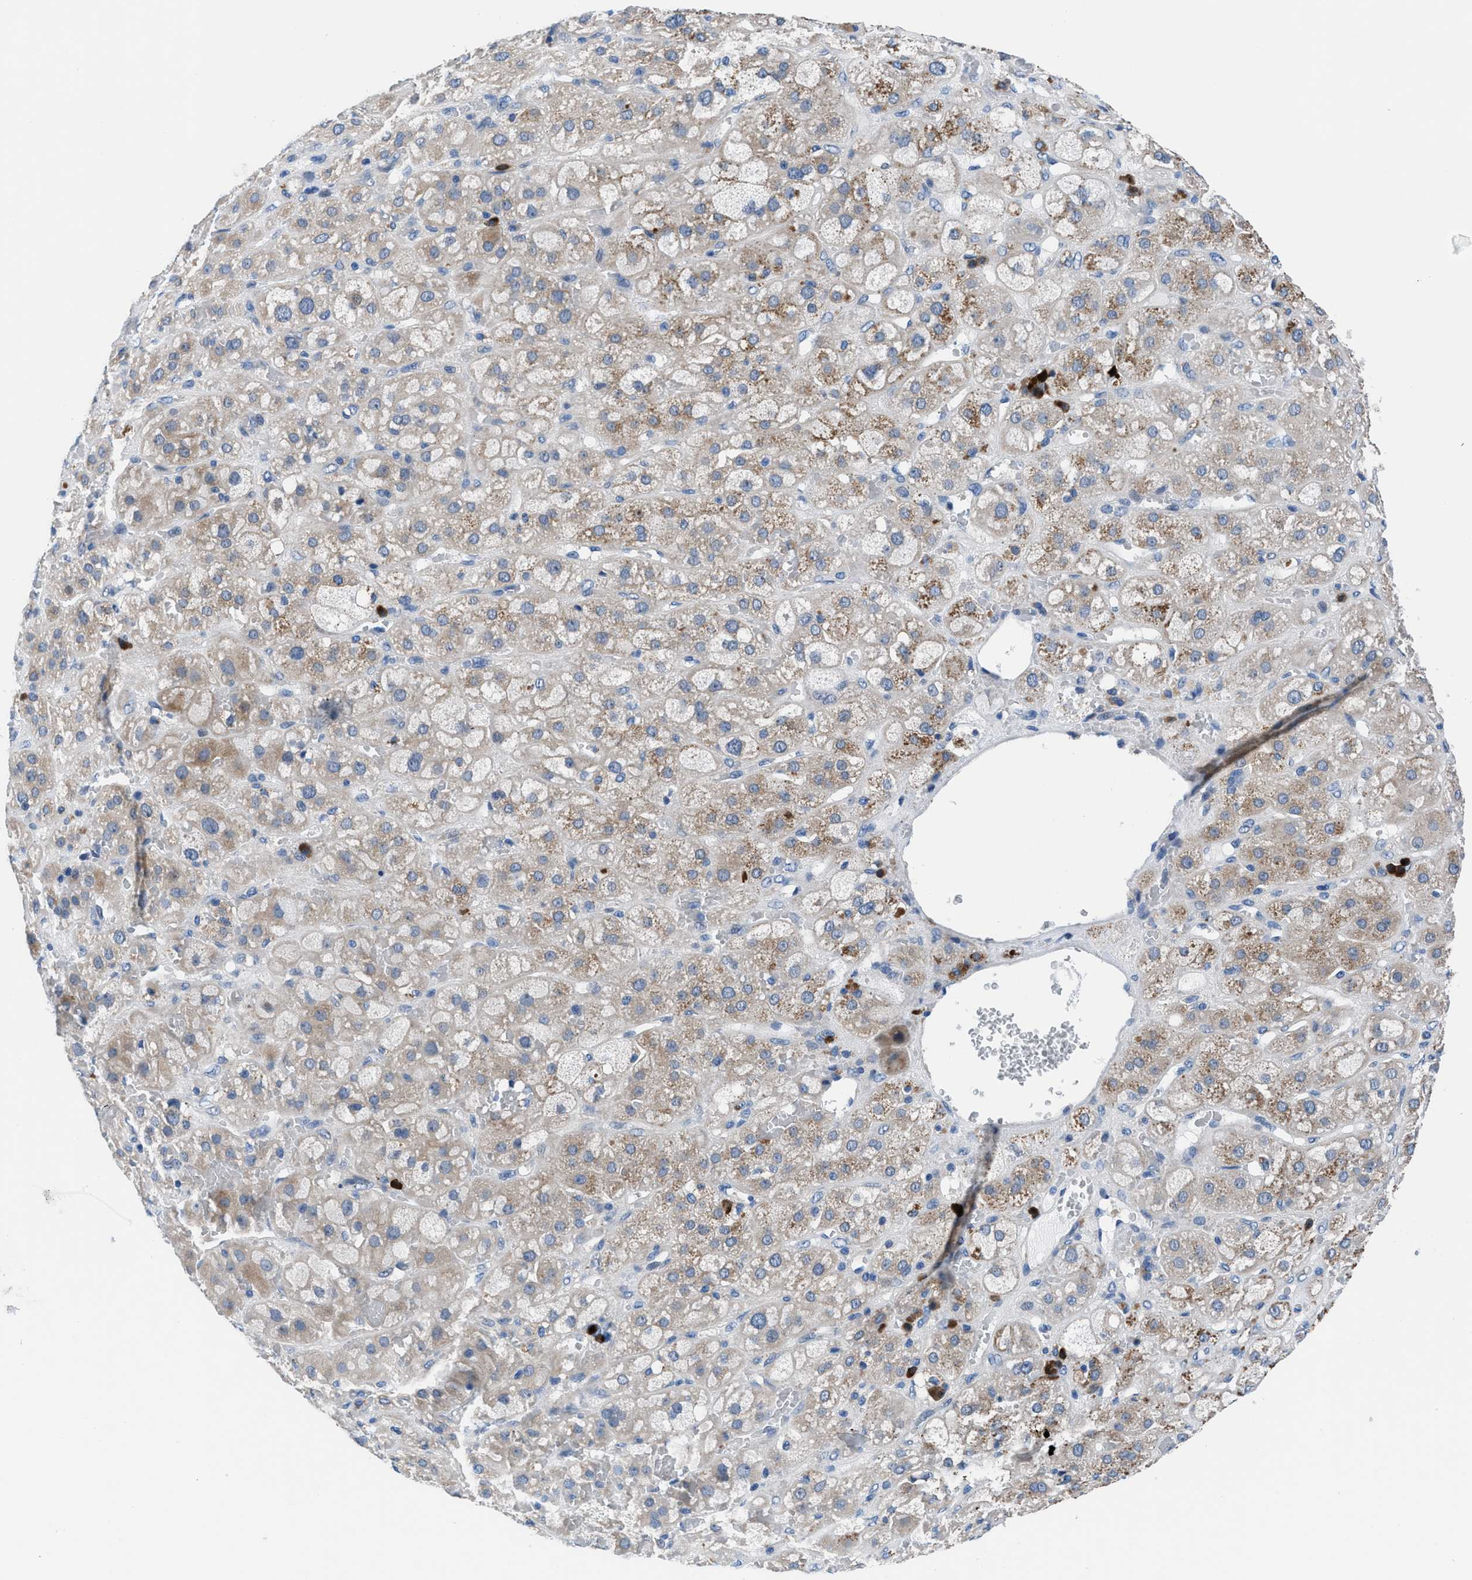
{"staining": {"intensity": "moderate", "quantity": "25%-75%", "location": "cytoplasmic/membranous"}, "tissue": "adrenal gland", "cell_type": "Glandular cells", "image_type": "normal", "snomed": [{"axis": "morphology", "description": "Normal tissue, NOS"}, {"axis": "topography", "description": "Adrenal gland"}], "caption": "Unremarkable adrenal gland was stained to show a protein in brown. There is medium levels of moderate cytoplasmic/membranous staining in about 25%-75% of glandular cells. The protein of interest is shown in brown color, while the nuclei are stained blue.", "gene": "UAP1", "patient": {"sex": "female", "age": 47}}